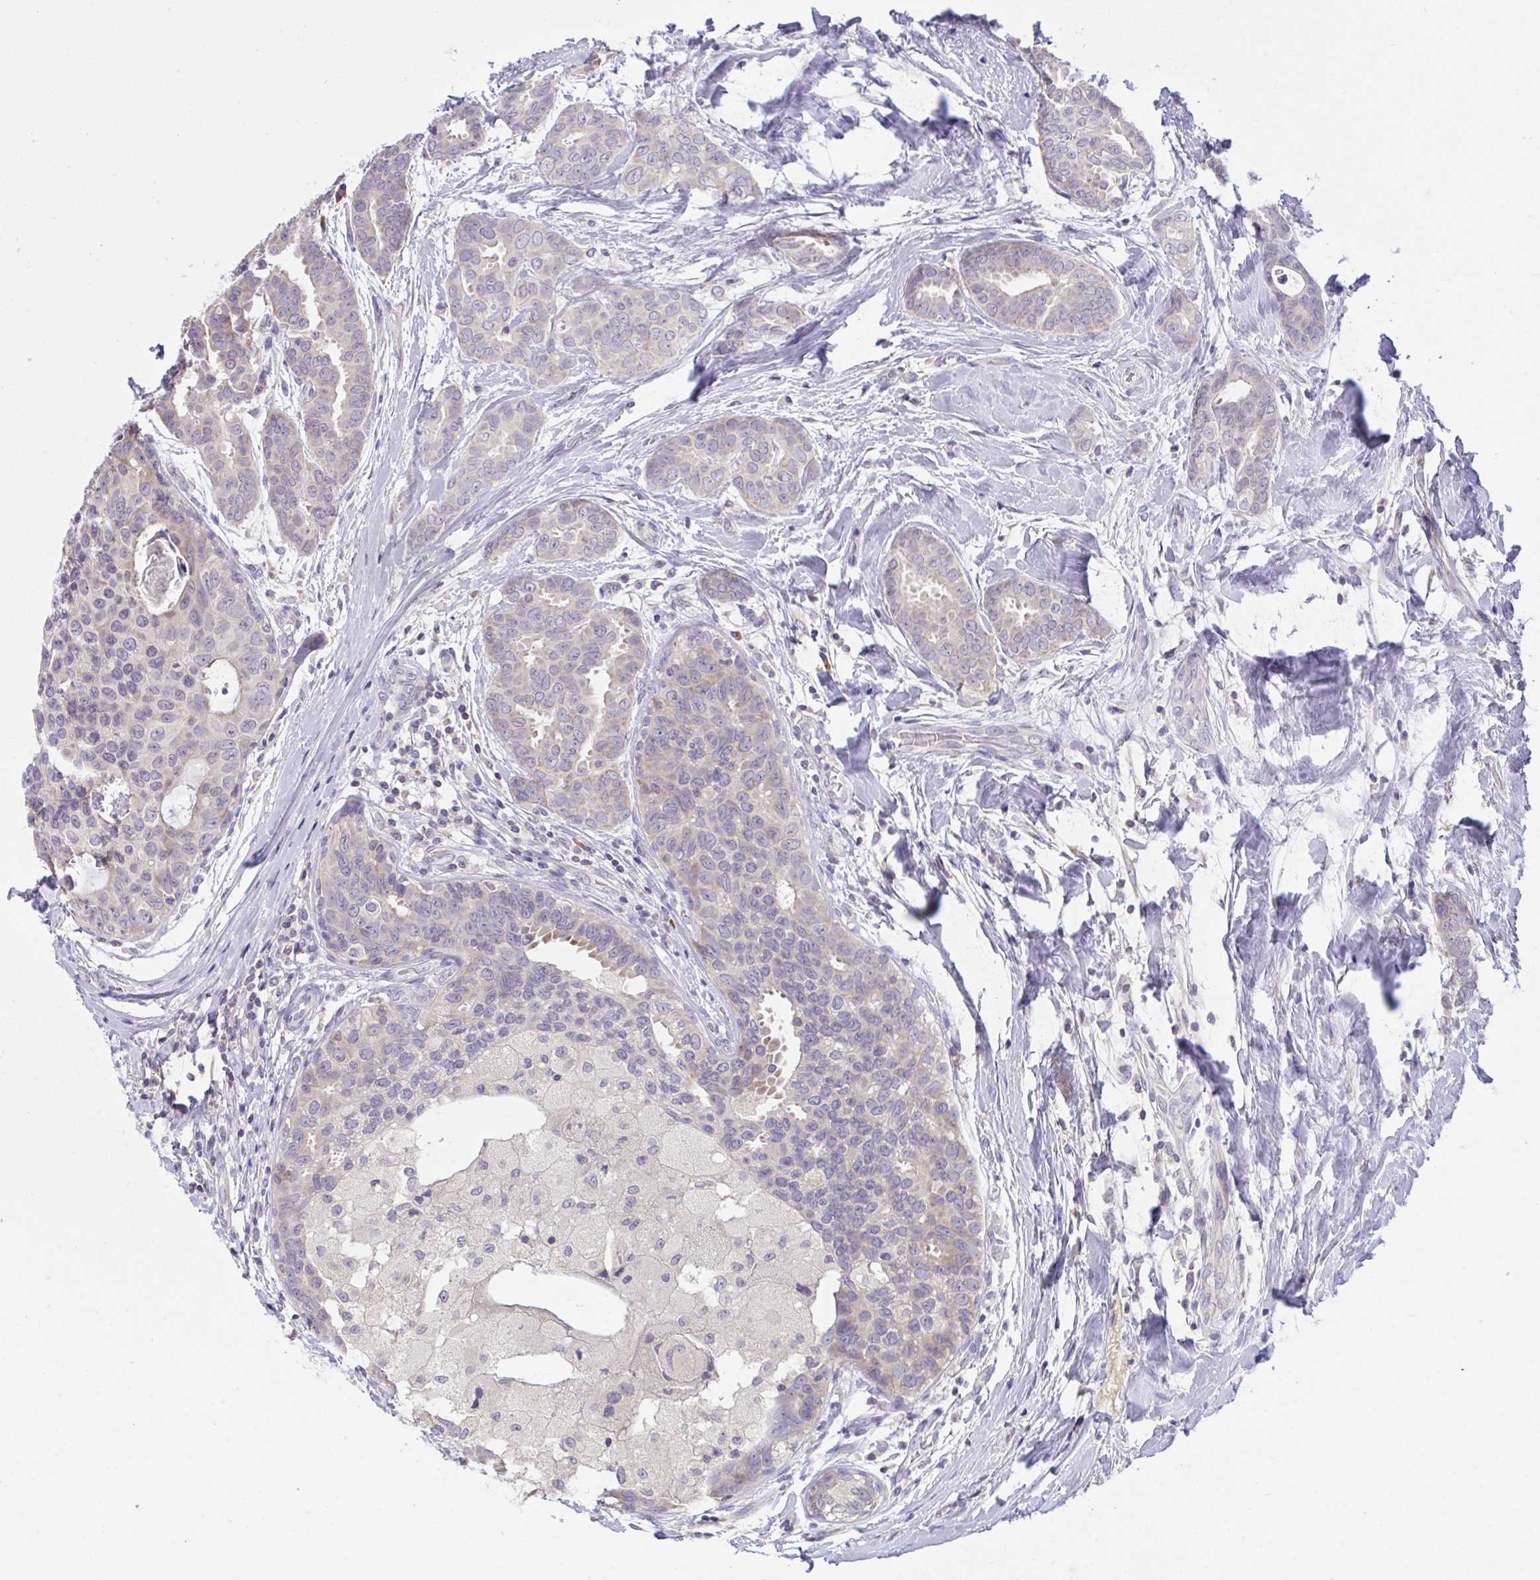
{"staining": {"intensity": "negative", "quantity": "none", "location": "none"}, "tissue": "breast cancer", "cell_type": "Tumor cells", "image_type": "cancer", "snomed": [{"axis": "morphology", "description": "Duct carcinoma"}, {"axis": "topography", "description": "Breast"}], "caption": "Immunohistochemistry of breast cancer (intraductal carcinoma) reveals no positivity in tumor cells.", "gene": "TMEM41A", "patient": {"sex": "female", "age": 45}}